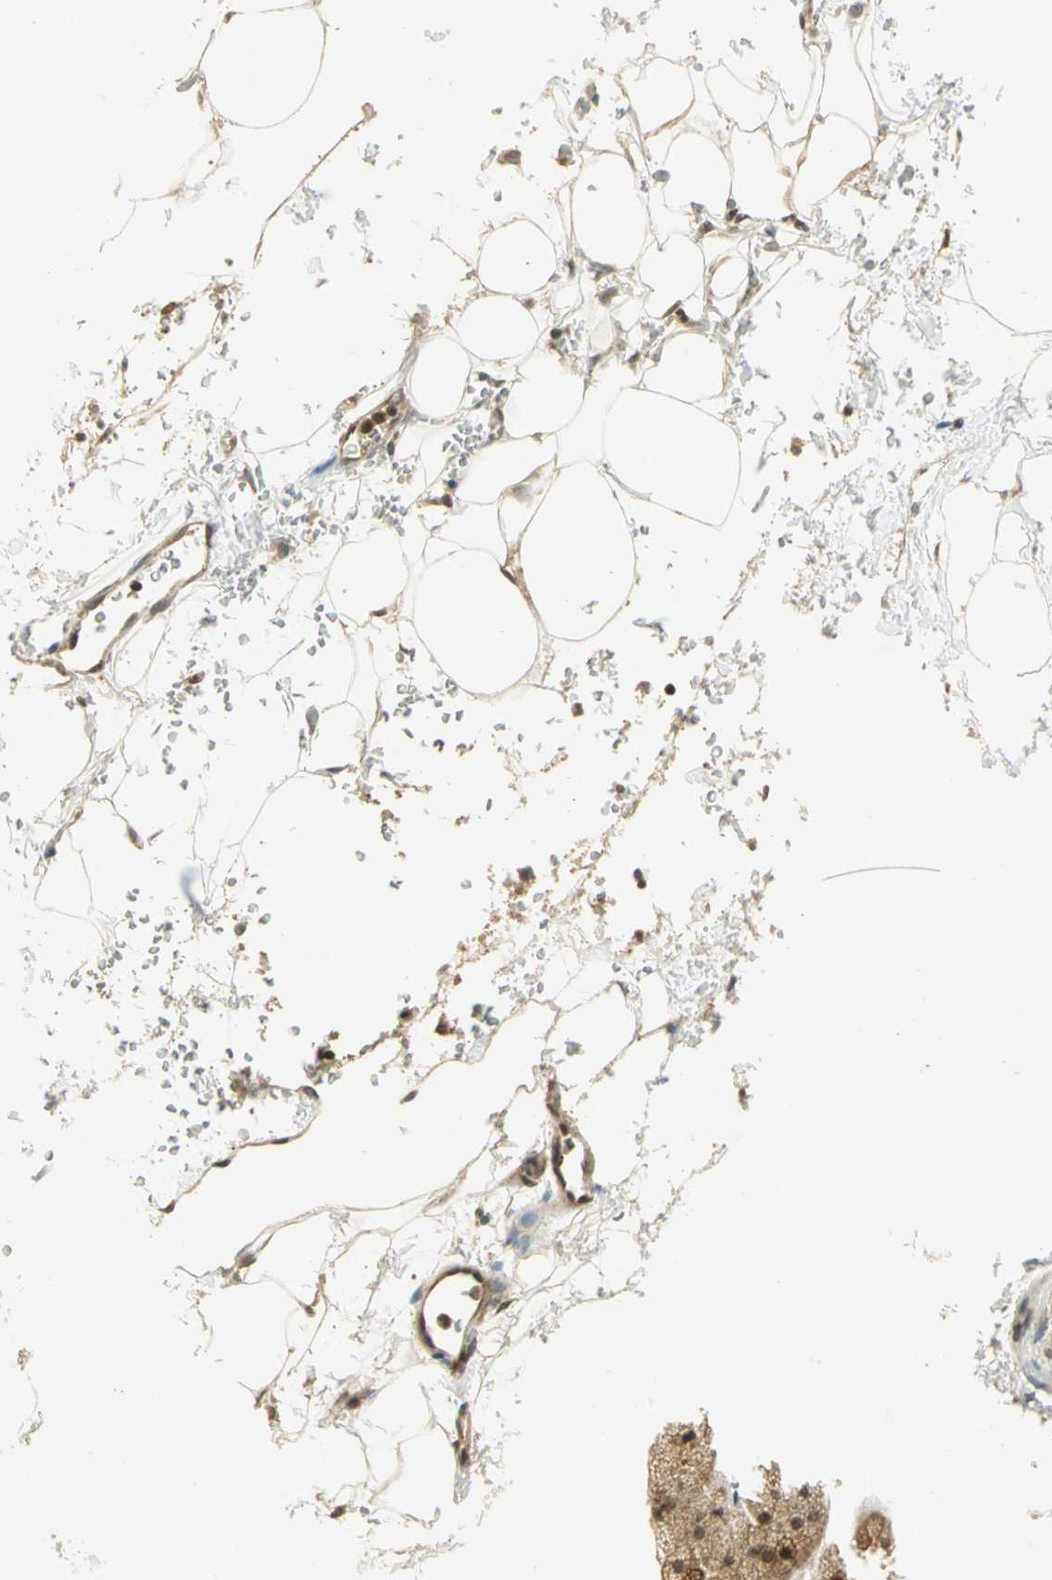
{"staining": {"intensity": "moderate", "quantity": ">75%", "location": "cytoplasmic/membranous,nuclear"}, "tissue": "adrenal gland", "cell_type": "Glandular cells", "image_type": "normal", "snomed": [{"axis": "morphology", "description": "Normal tissue, NOS"}, {"axis": "topography", "description": "Adrenal gland"}], "caption": "The photomicrograph displays staining of unremarkable adrenal gland, revealing moderate cytoplasmic/membranous,nuclear protein positivity (brown color) within glandular cells.", "gene": "CDC34", "patient": {"sex": "female", "age": 44}}